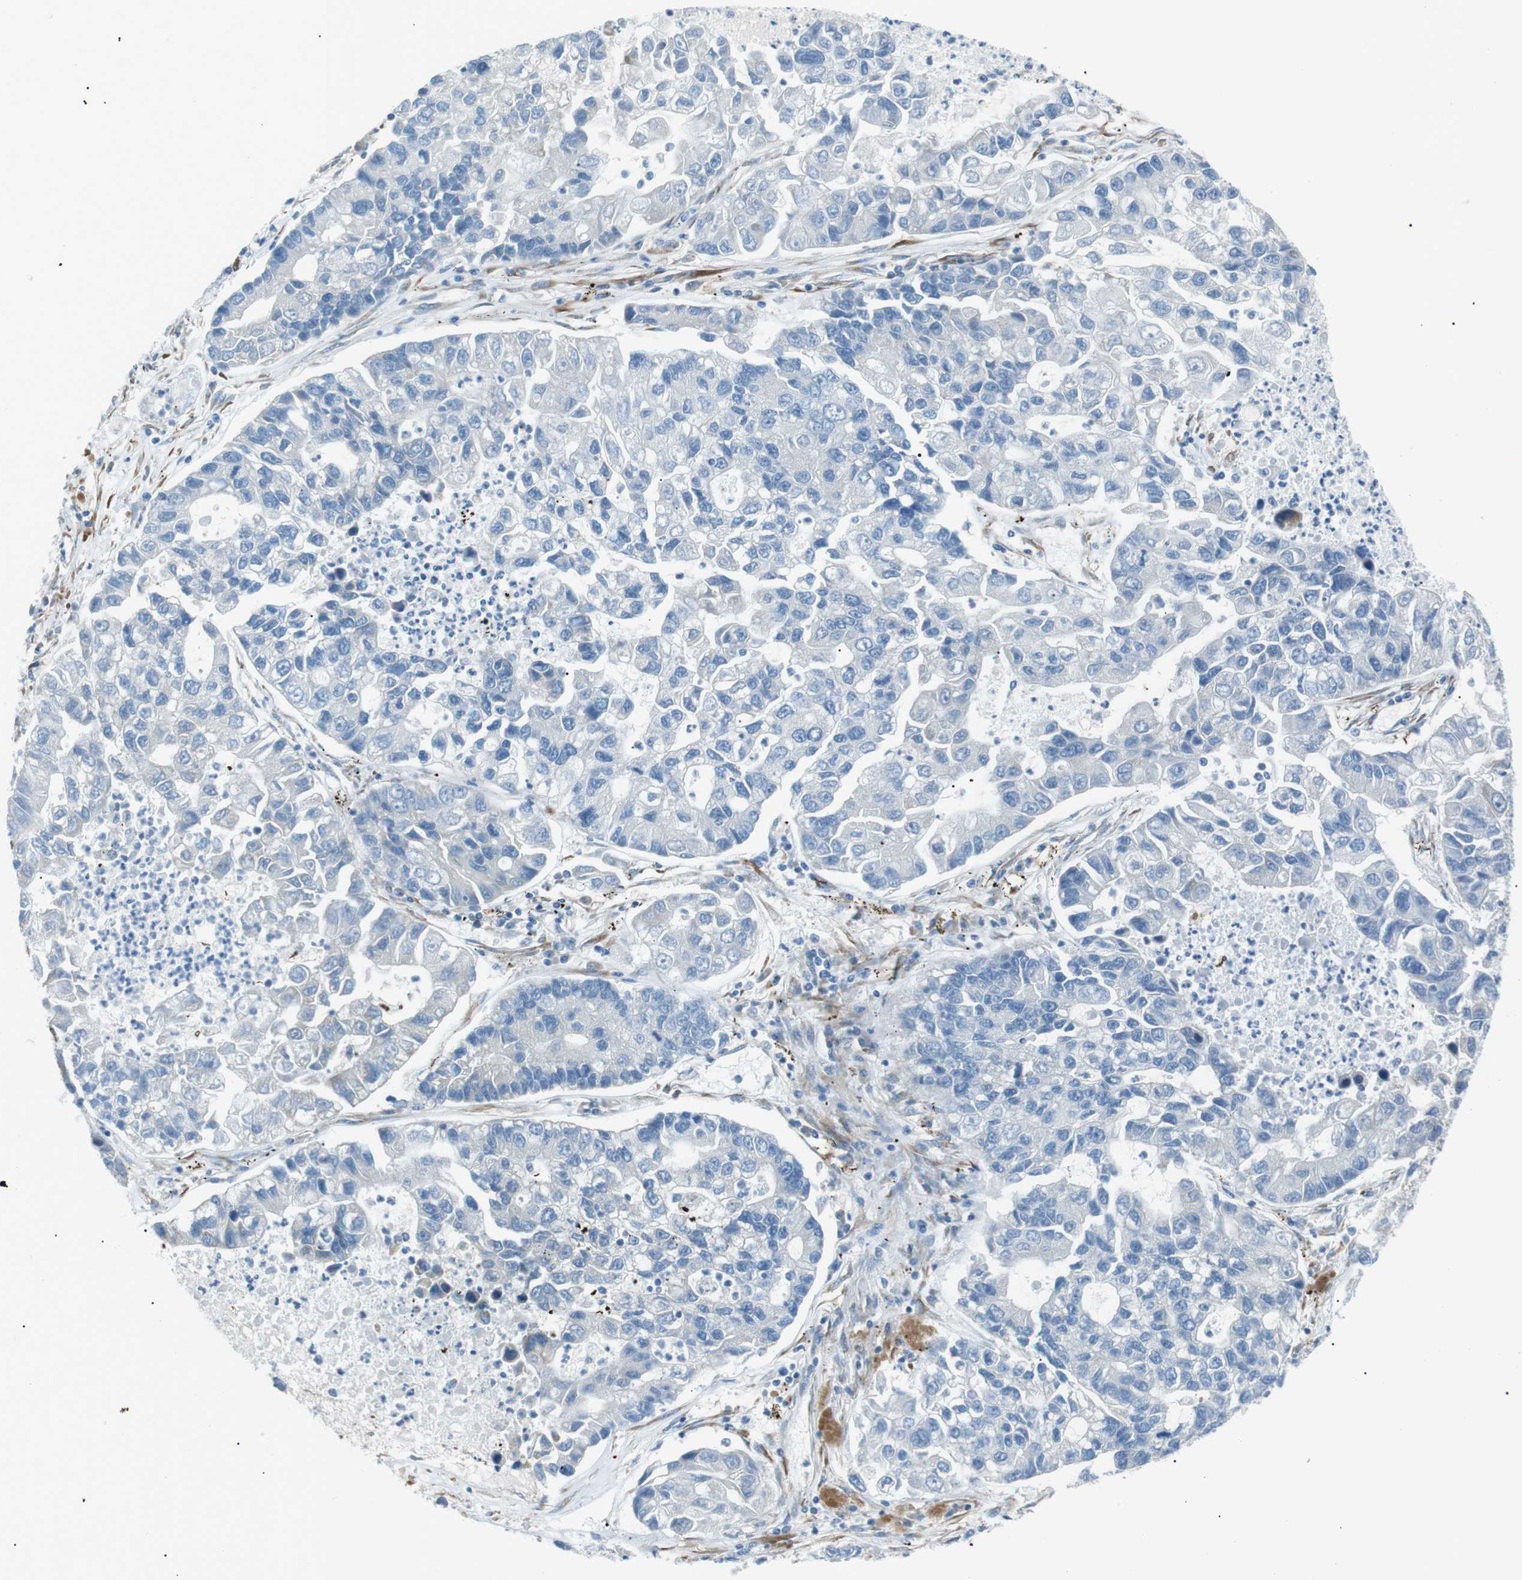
{"staining": {"intensity": "negative", "quantity": "none", "location": "none"}, "tissue": "lung cancer", "cell_type": "Tumor cells", "image_type": "cancer", "snomed": [{"axis": "morphology", "description": "Adenocarcinoma, NOS"}, {"axis": "topography", "description": "Lung"}], "caption": "The histopathology image exhibits no staining of tumor cells in lung adenocarcinoma.", "gene": "MTARC2", "patient": {"sex": "female", "age": 51}}